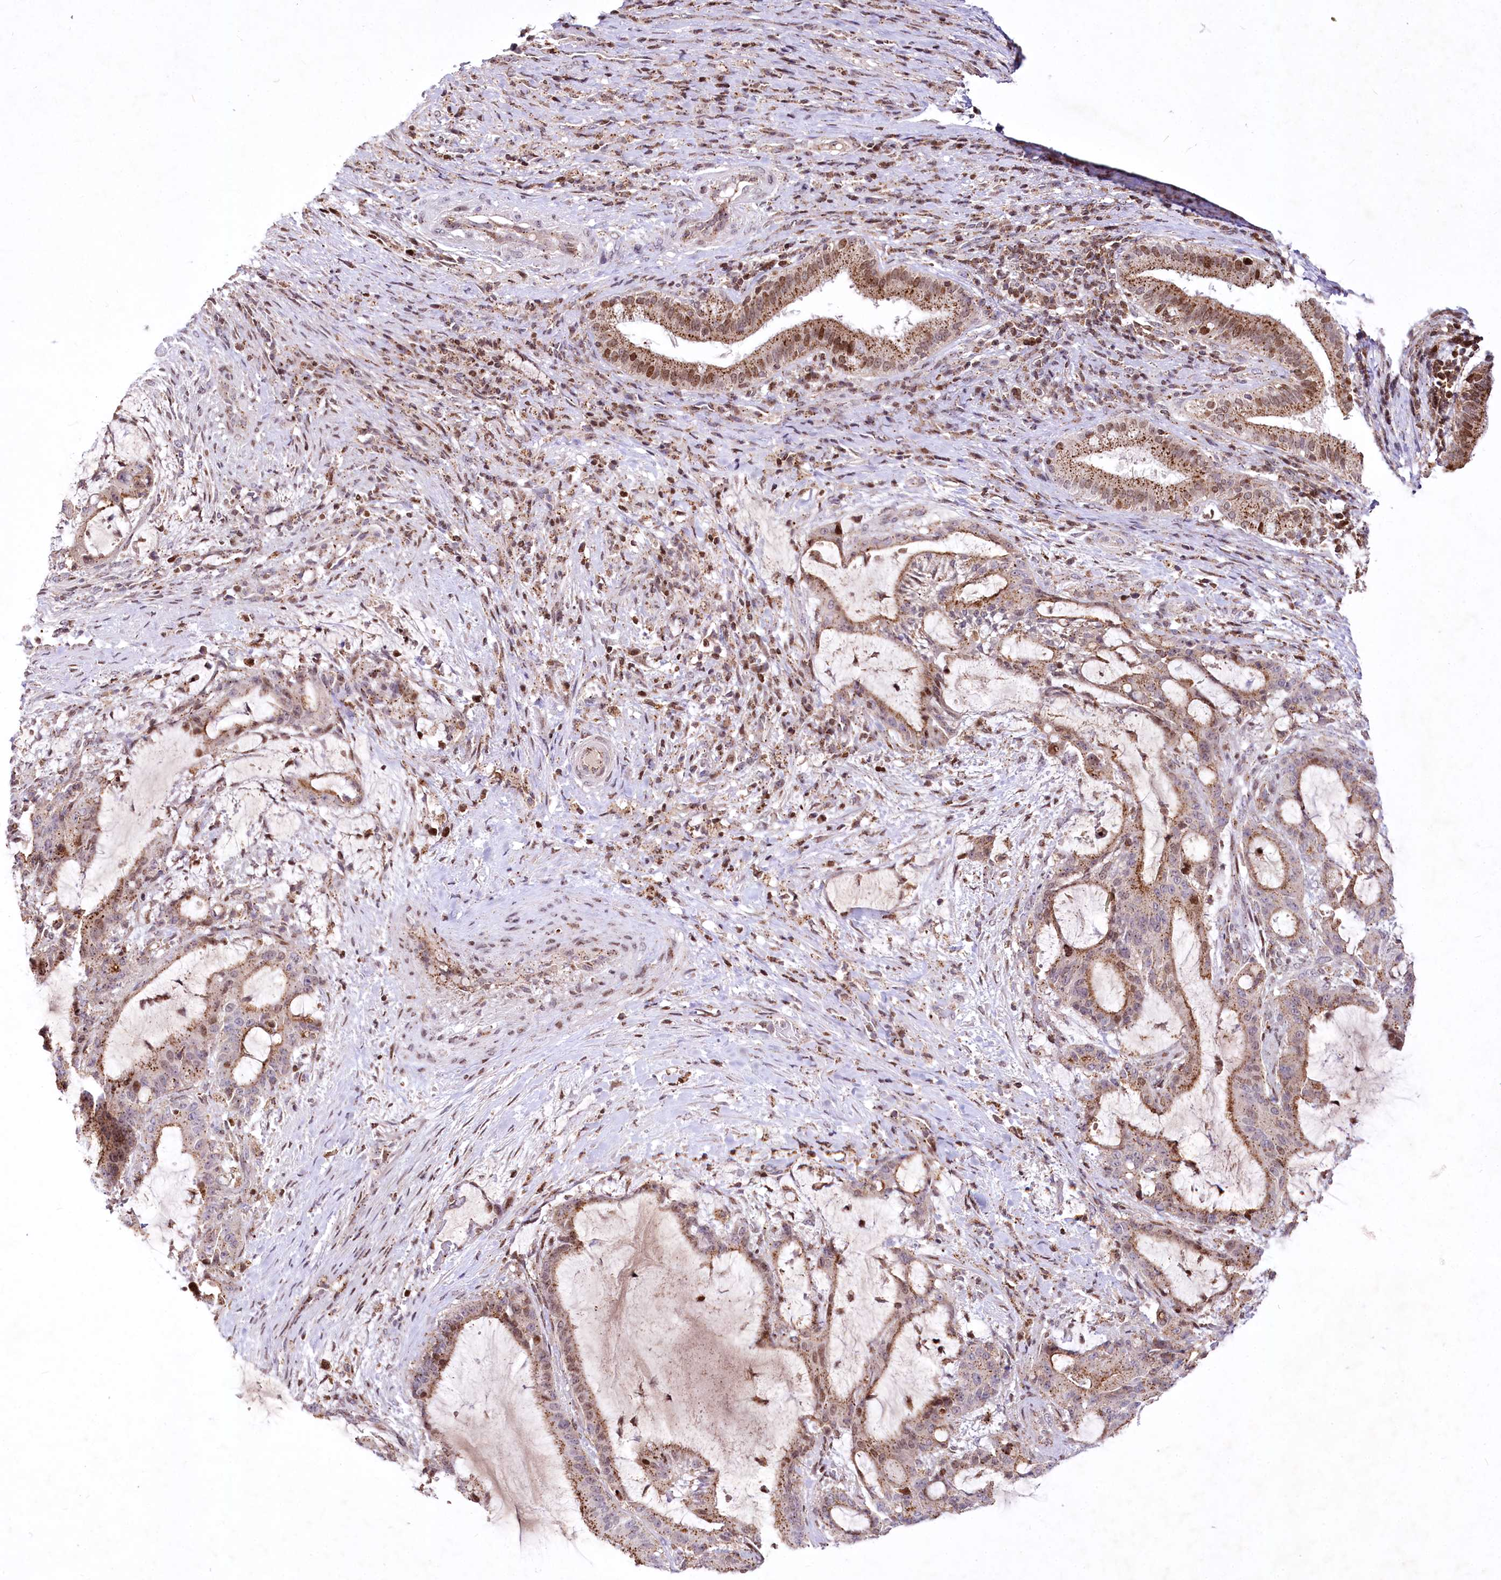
{"staining": {"intensity": "moderate", "quantity": ">75%", "location": "cytoplasmic/membranous,nuclear"}, "tissue": "liver cancer", "cell_type": "Tumor cells", "image_type": "cancer", "snomed": [{"axis": "morphology", "description": "Normal tissue, NOS"}, {"axis": "morphology", "description": "Cholangiocarcinoma"}, {"axis": "topography", "description": "Liver"}, {"axis": "topography", "description": "Peripheral nerve tissue"}], "caption": "Tumor cells show medium levels of moderate cytoplasmic/membranous and nuclear staining in approximately >75% of cells in cholangiocarcinoma (liver). (brown staining indicates protein expression, while blue staining denotes nuclei).", "gene": "ZFYVE27", "patient": {"sex": "female", "age": 73}}